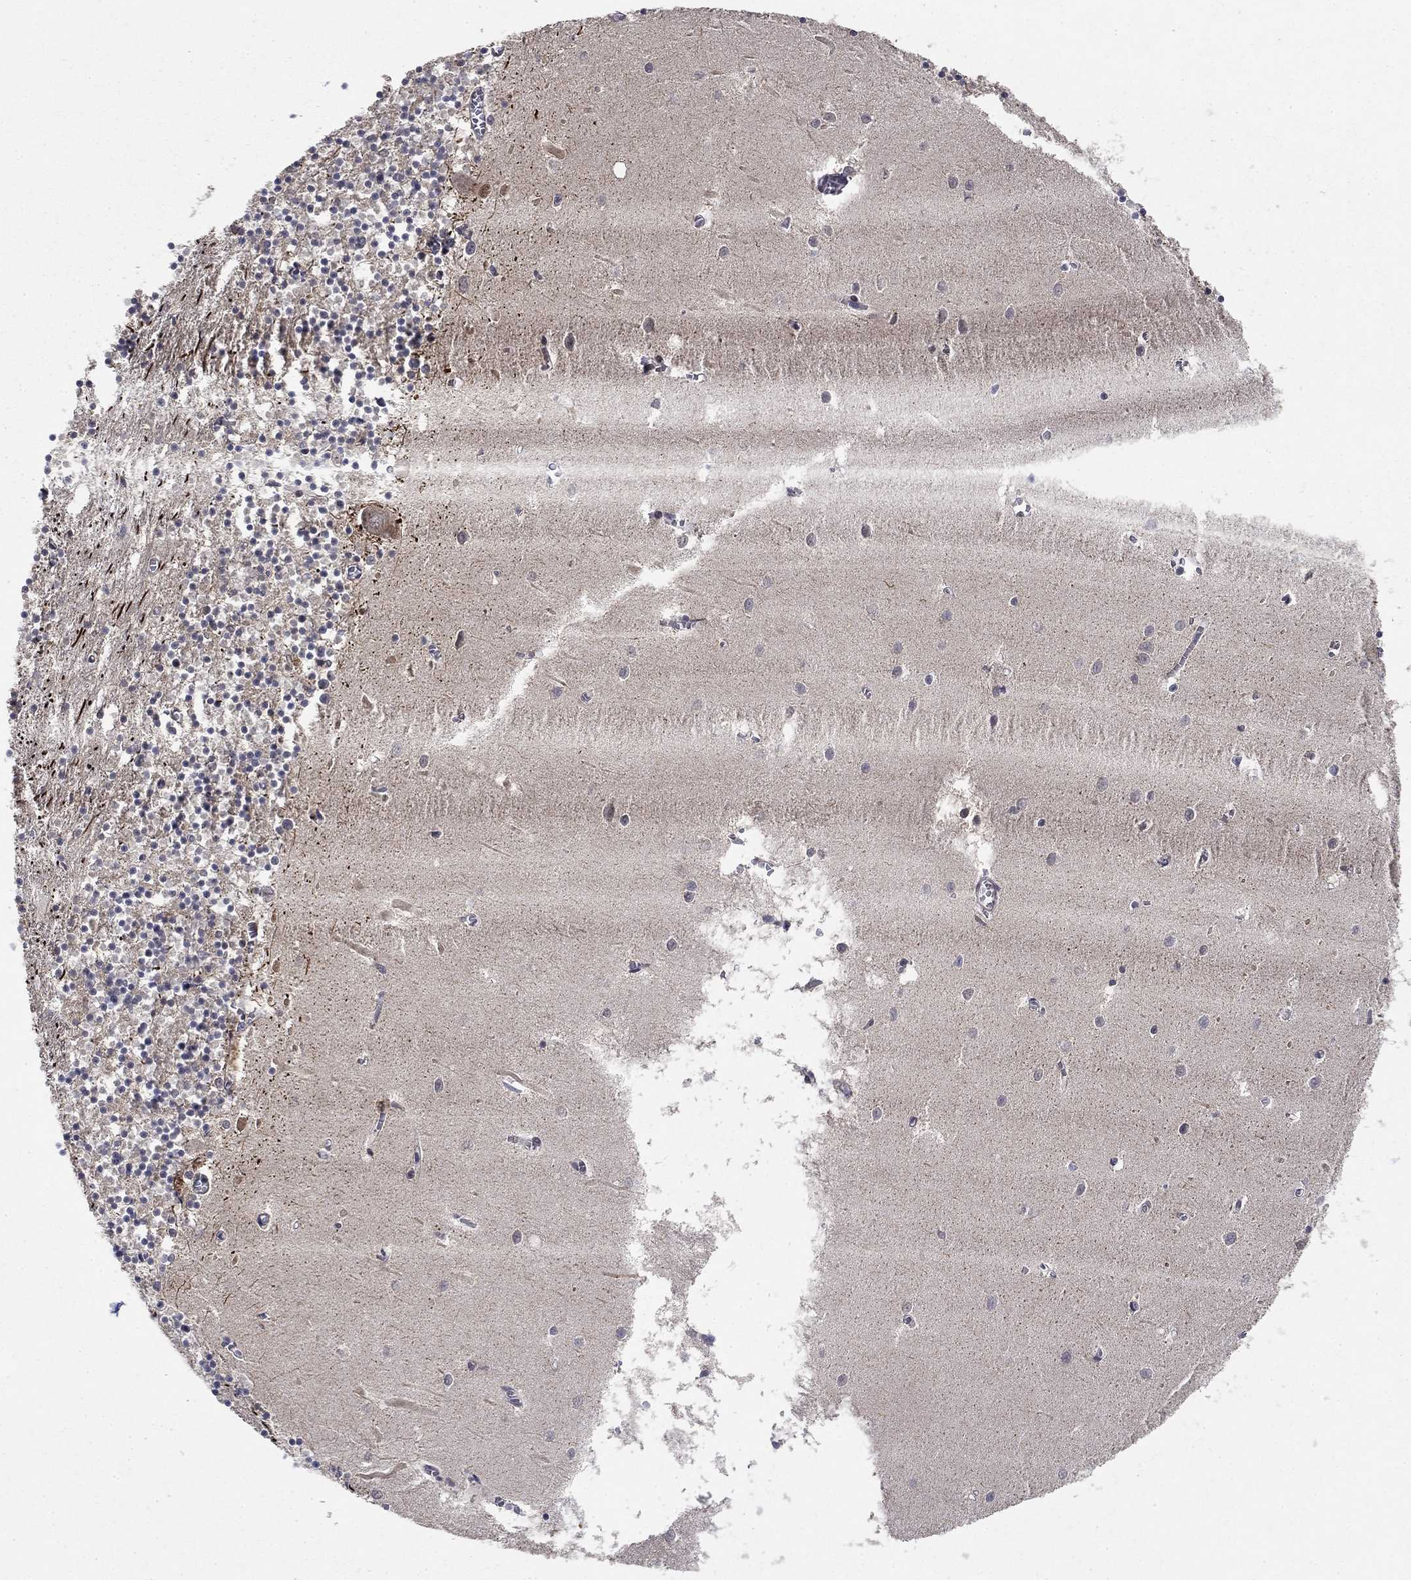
{"staining": {"intensity": "strong", "quantity": "<25%", "location": "cytoplasmic/membranous"}, "tissue": "cerebellum", "cell_type": "Cells in granular layer", "image_type": "normal", "snomed": [{"axis": "morphology", "description": "Normal tissue, NOS"}, {"axis": "topography", "description": "Cerebellum"}], "caption": "Immunohistochemistry (DAB) staining of normal human cerebellum displays strong cytoplasmic/membranous protein positivity in about <25% of cells in granular layer. (Stains: DAB (3,3'-diaminobenzidine) in brown, nuclei in blue, Microscopy: brightfield microscopy at high magnification).", "gene": "CCDC66", "patient": {"sex": "female", "age": 64}}